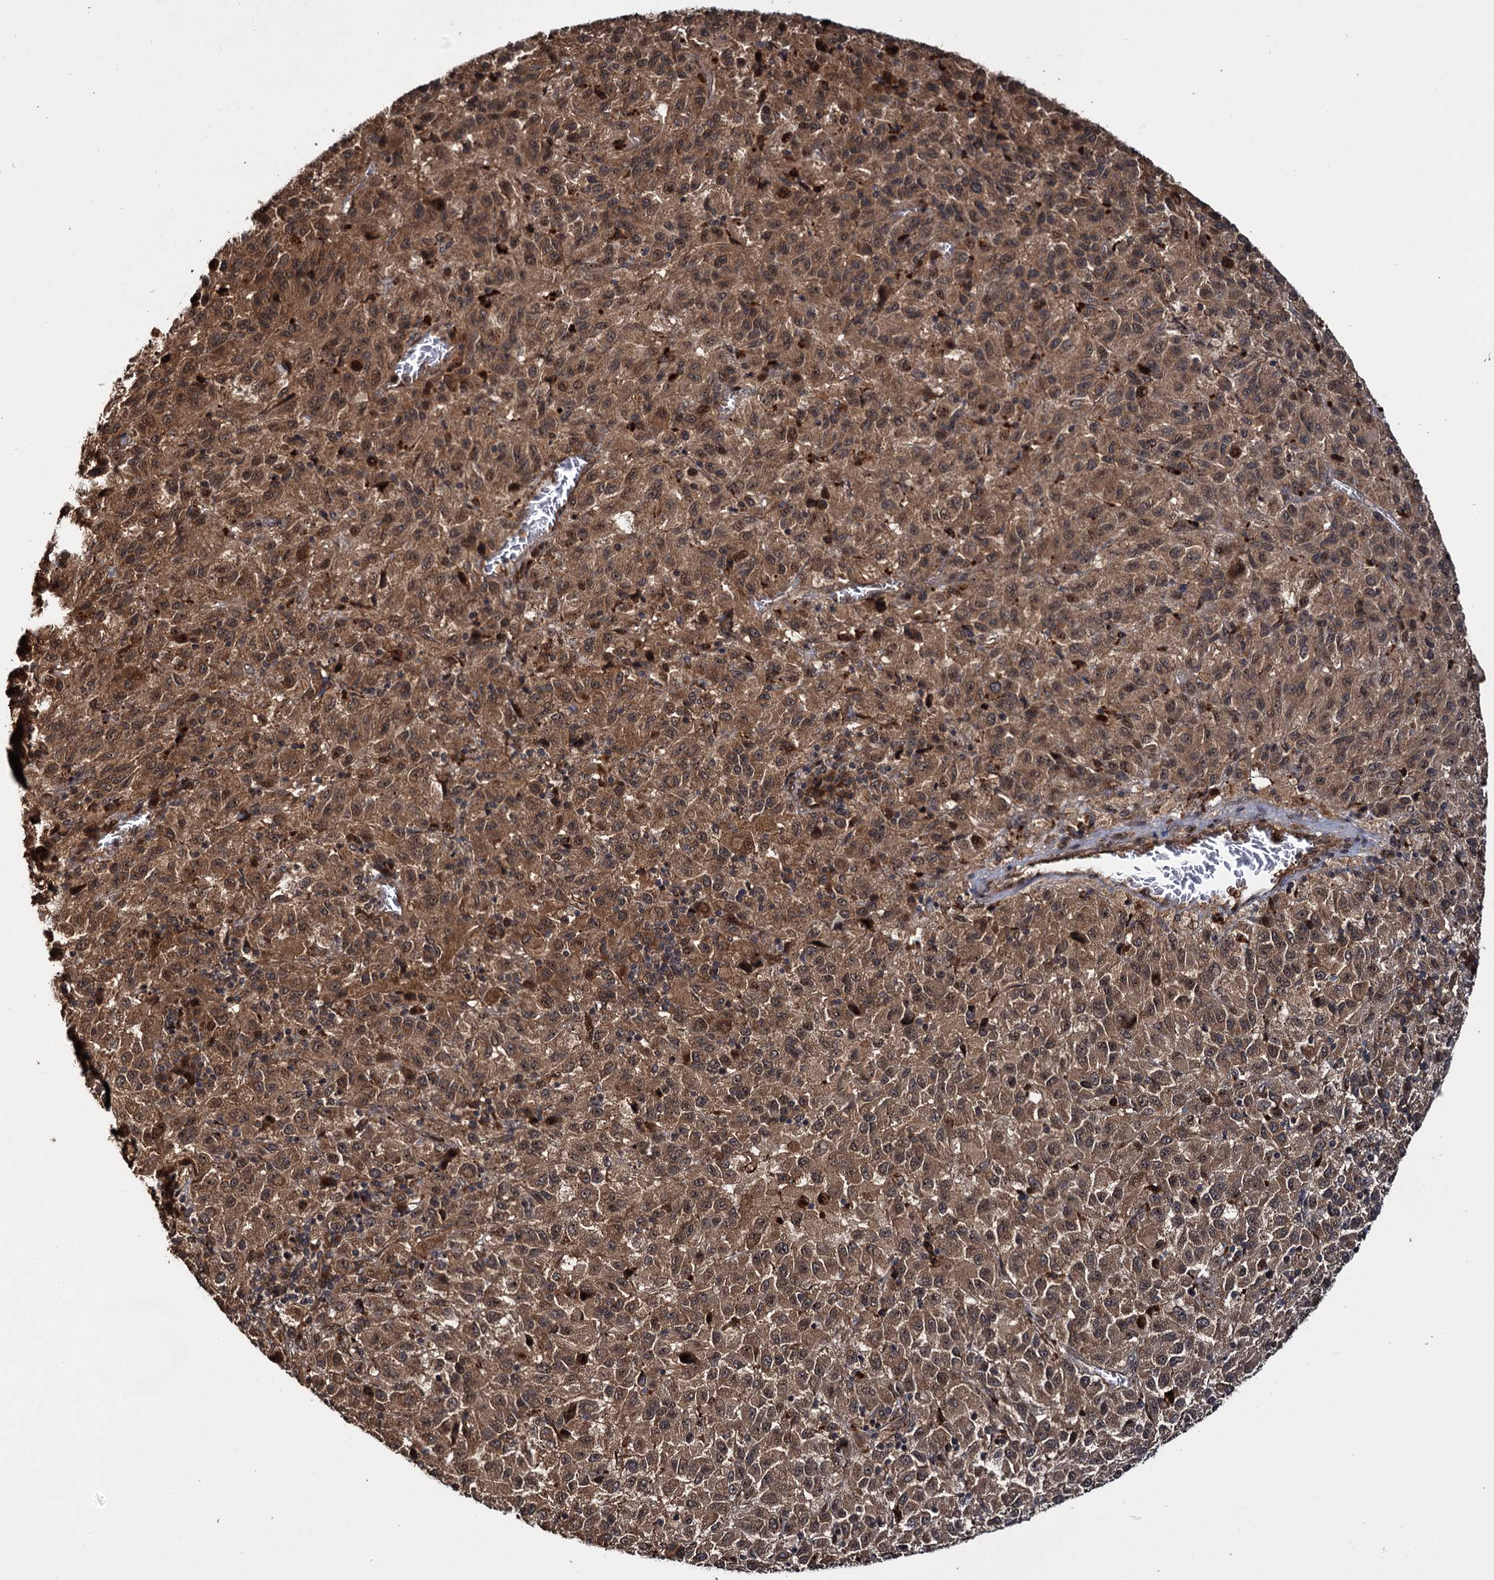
{"staining": {"intensity": "moderate", "quantity": ">75%", "location": "cytoplasmic/membranous,nuclear"}, "tissue": "melanoma", "cell_type": "Tumor cells", "image_type": "cancer", "snomed": [{"axis": "morphology", "description": "Malignant melanoma, Metastatic site"}, {"axis": "topography", "description": "Lung"}], "caption": "Moderate cytoplasmic/membranous and nuclear expression for a protein is present in approximately >75% of tumor cells of malignant melanoma (metastatic site) using immunohistochemistry (IHC).", "gene": "CEP192", "patient": {"sex": "male", "age": 64}}